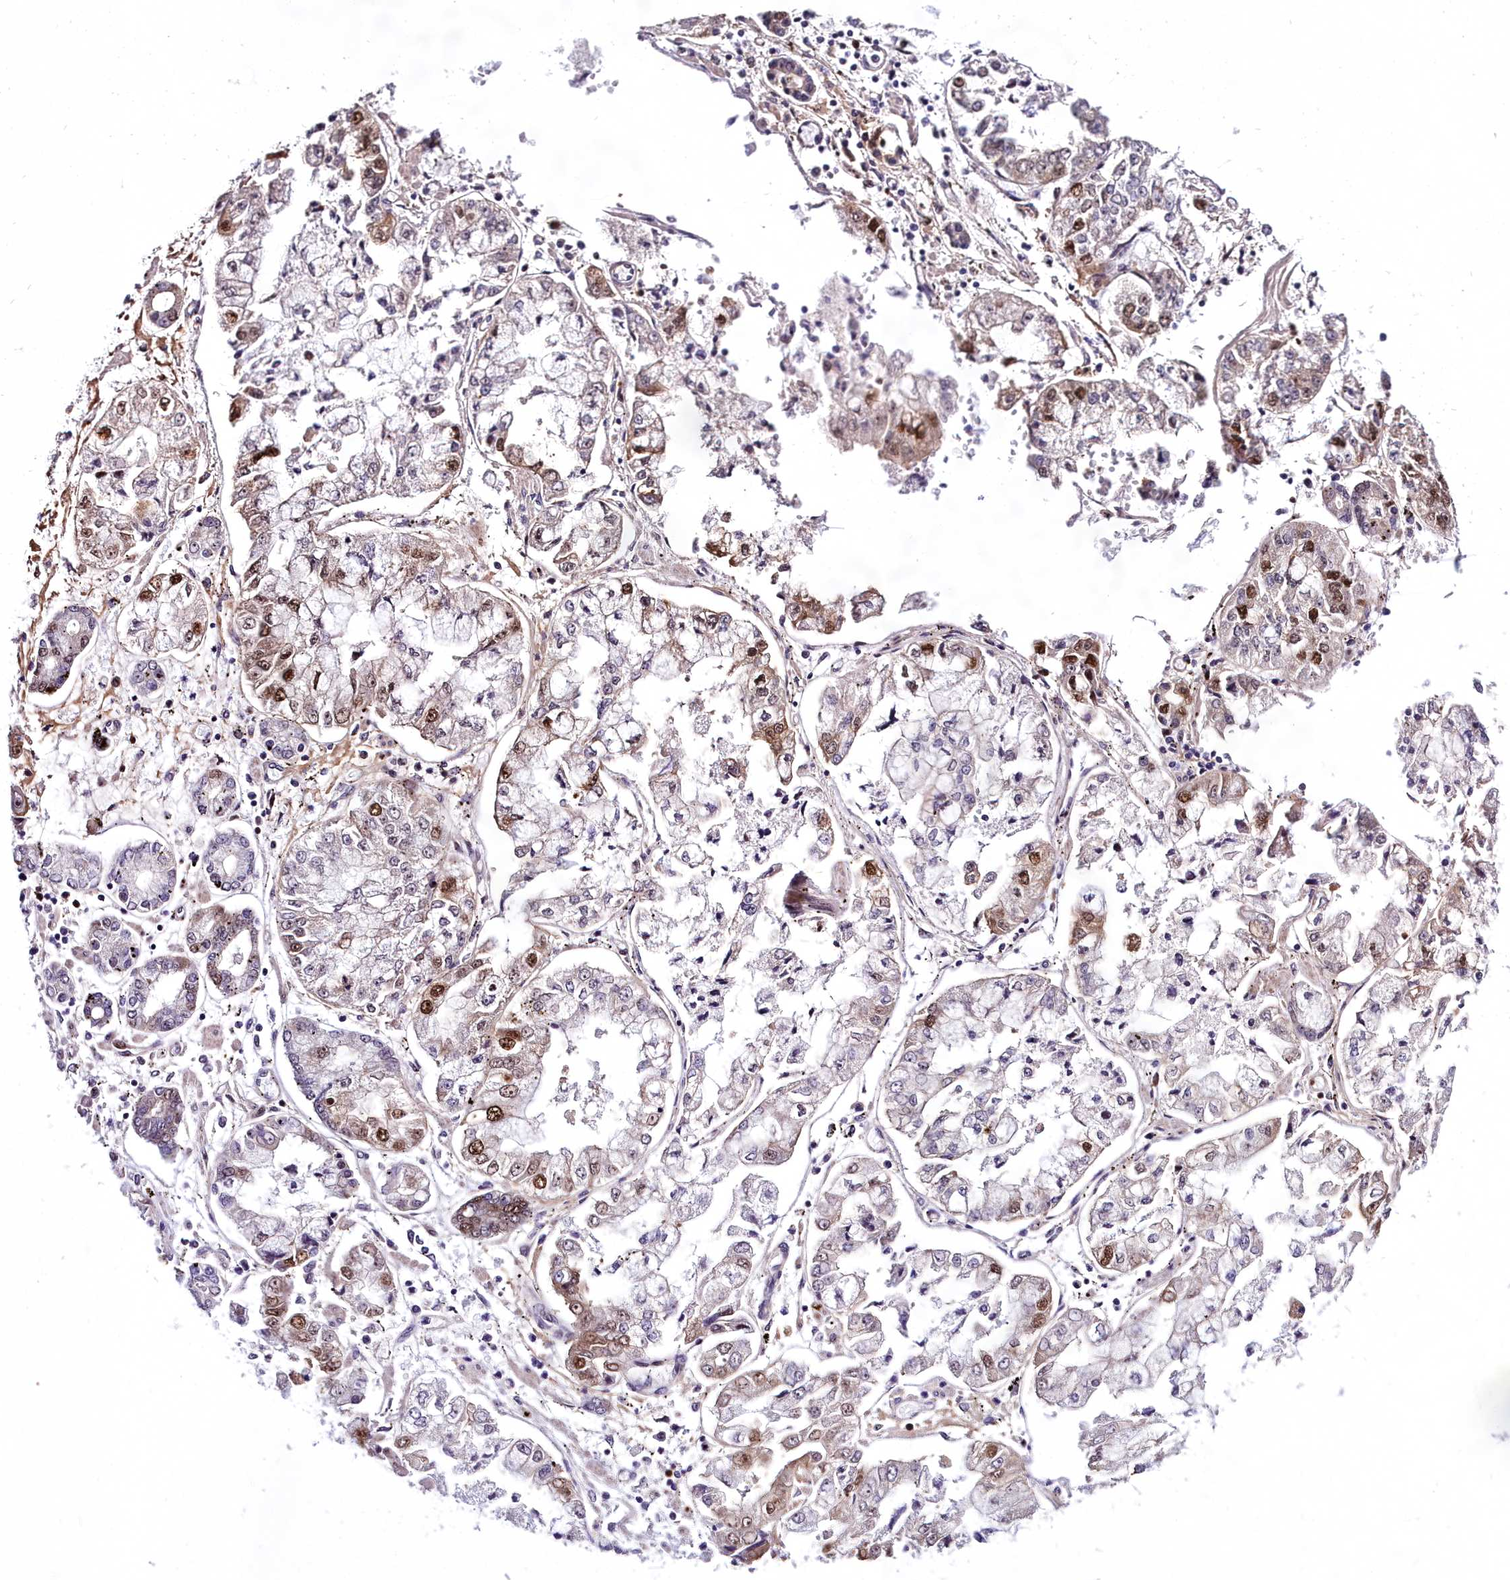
{"staining": {"intensity": "moderate", "quantity": "25%-75%", "location": "nuclear"}, "tissue": "stomach cancer", "cell_type": "Tumor cells", "image_type": "cancer", "snomed": [{"axis": "morphology", "description": "Adenocarcinoma, NOS"}, {"axis": "topography", "description": "Stomach"}], "caption": "An immunohistochemistry (IHC) image of tumor tissue is shown. Protein staining in brown labels moderate nuclear positivity in stomach cancer (adenocarcinoma) within tumor cells.", "gene": "TRIML2", "patient": {"sex": "male", "age": 76}}